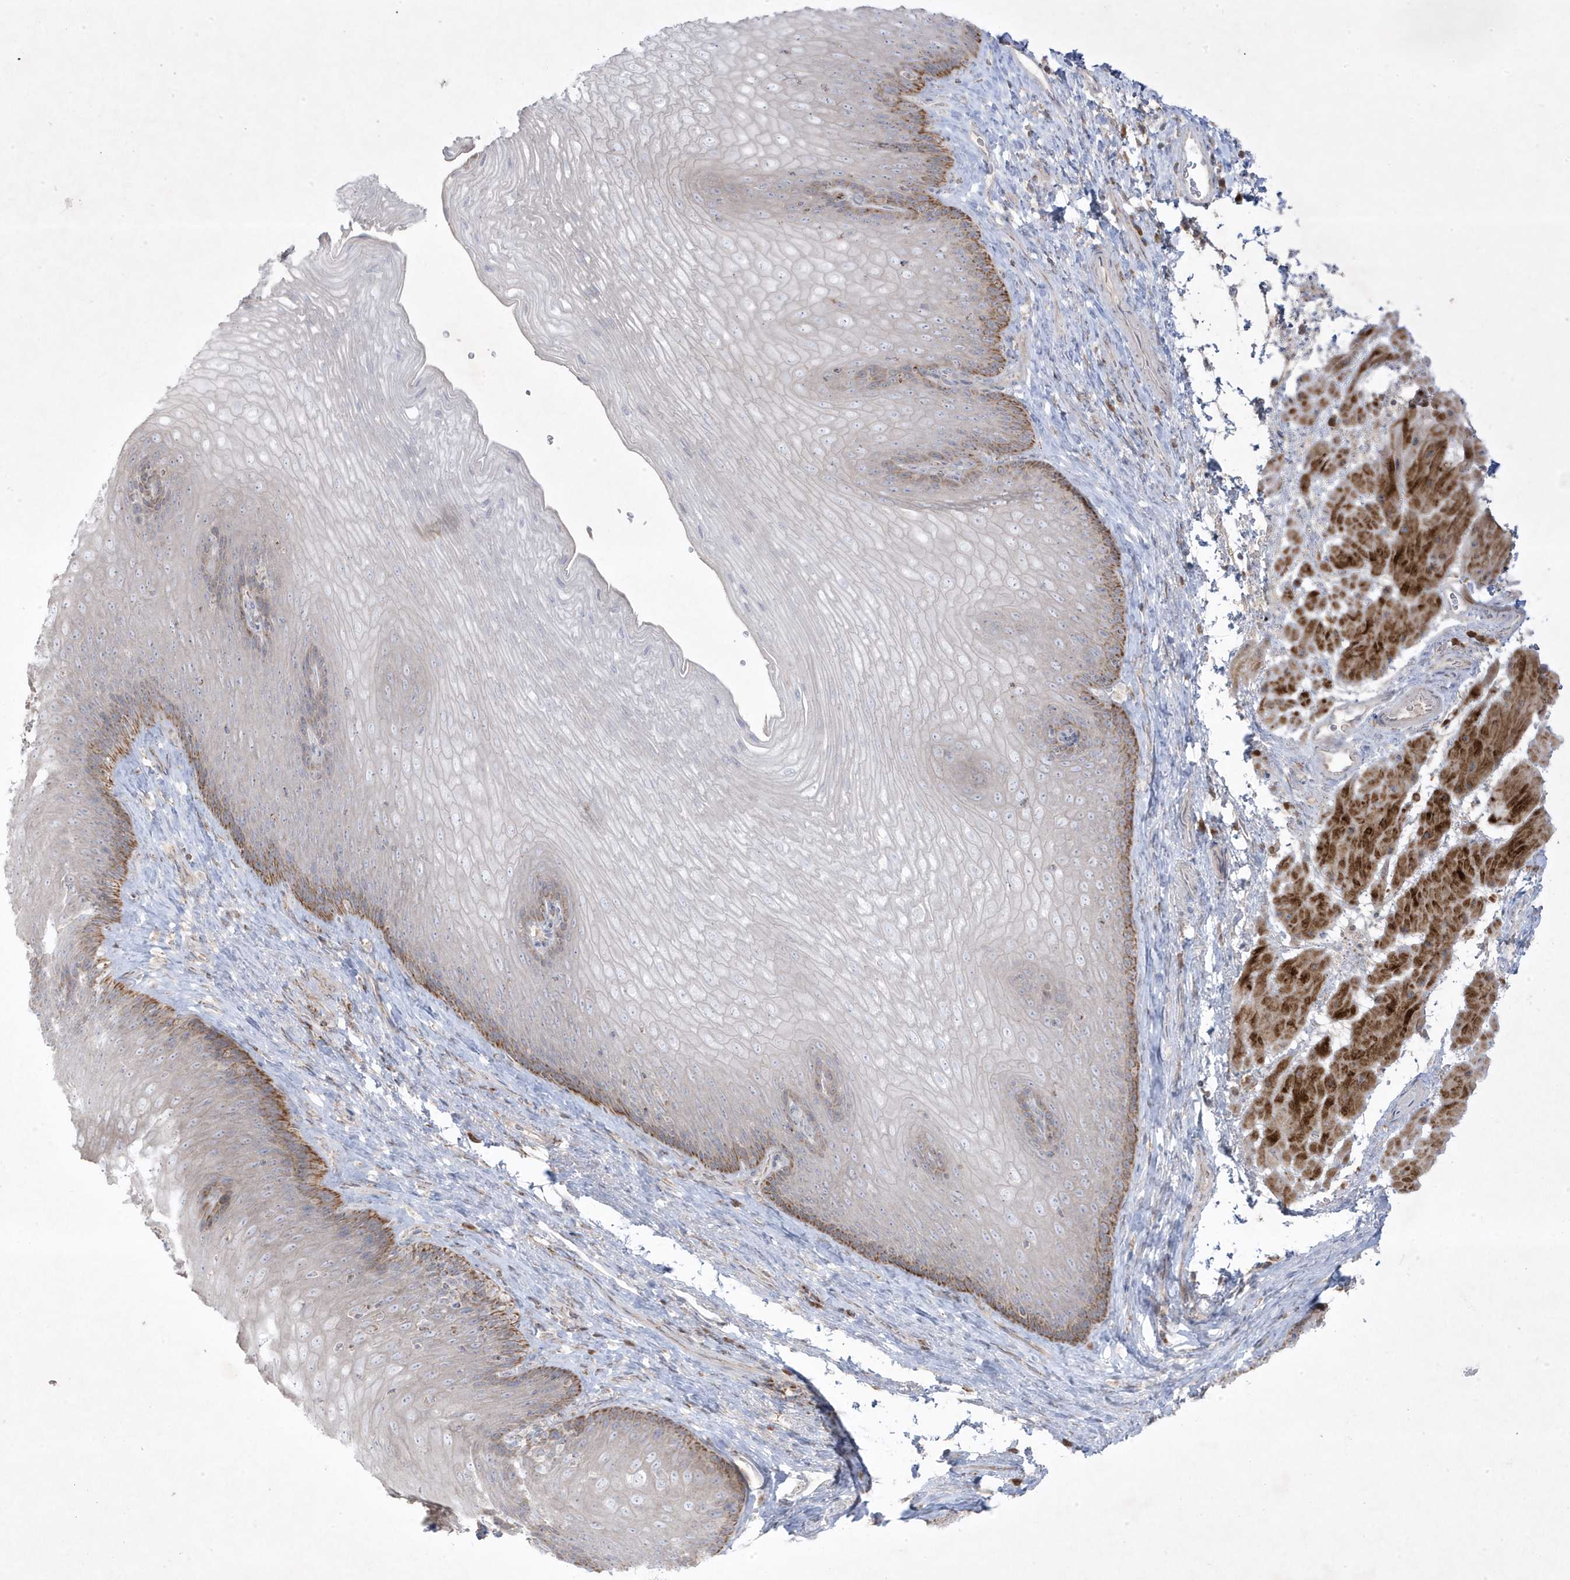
{"staining": {"intensity": "moderate", "quantity": "25%-75%", "location": "cytoplasmic/membranous"}, "tissue": "esophagus", "cell_type": "Squamous epithelial cells", "image_type": "normal", "snomed": [{"axis": "morphology", "description": "Normal tissue, NOS"}, {"axis": "topography", "description": "Esophagus"}], "caption": "Immunohistochemical staining of unremarkable esophagus displays medium levels of moderate cytoplasmic/membranous staining in approximately 25%-75% of squamous epithelial cells.", "gene": "ADAMTSL3", "patient": {"sex": "female", "age": 66}}